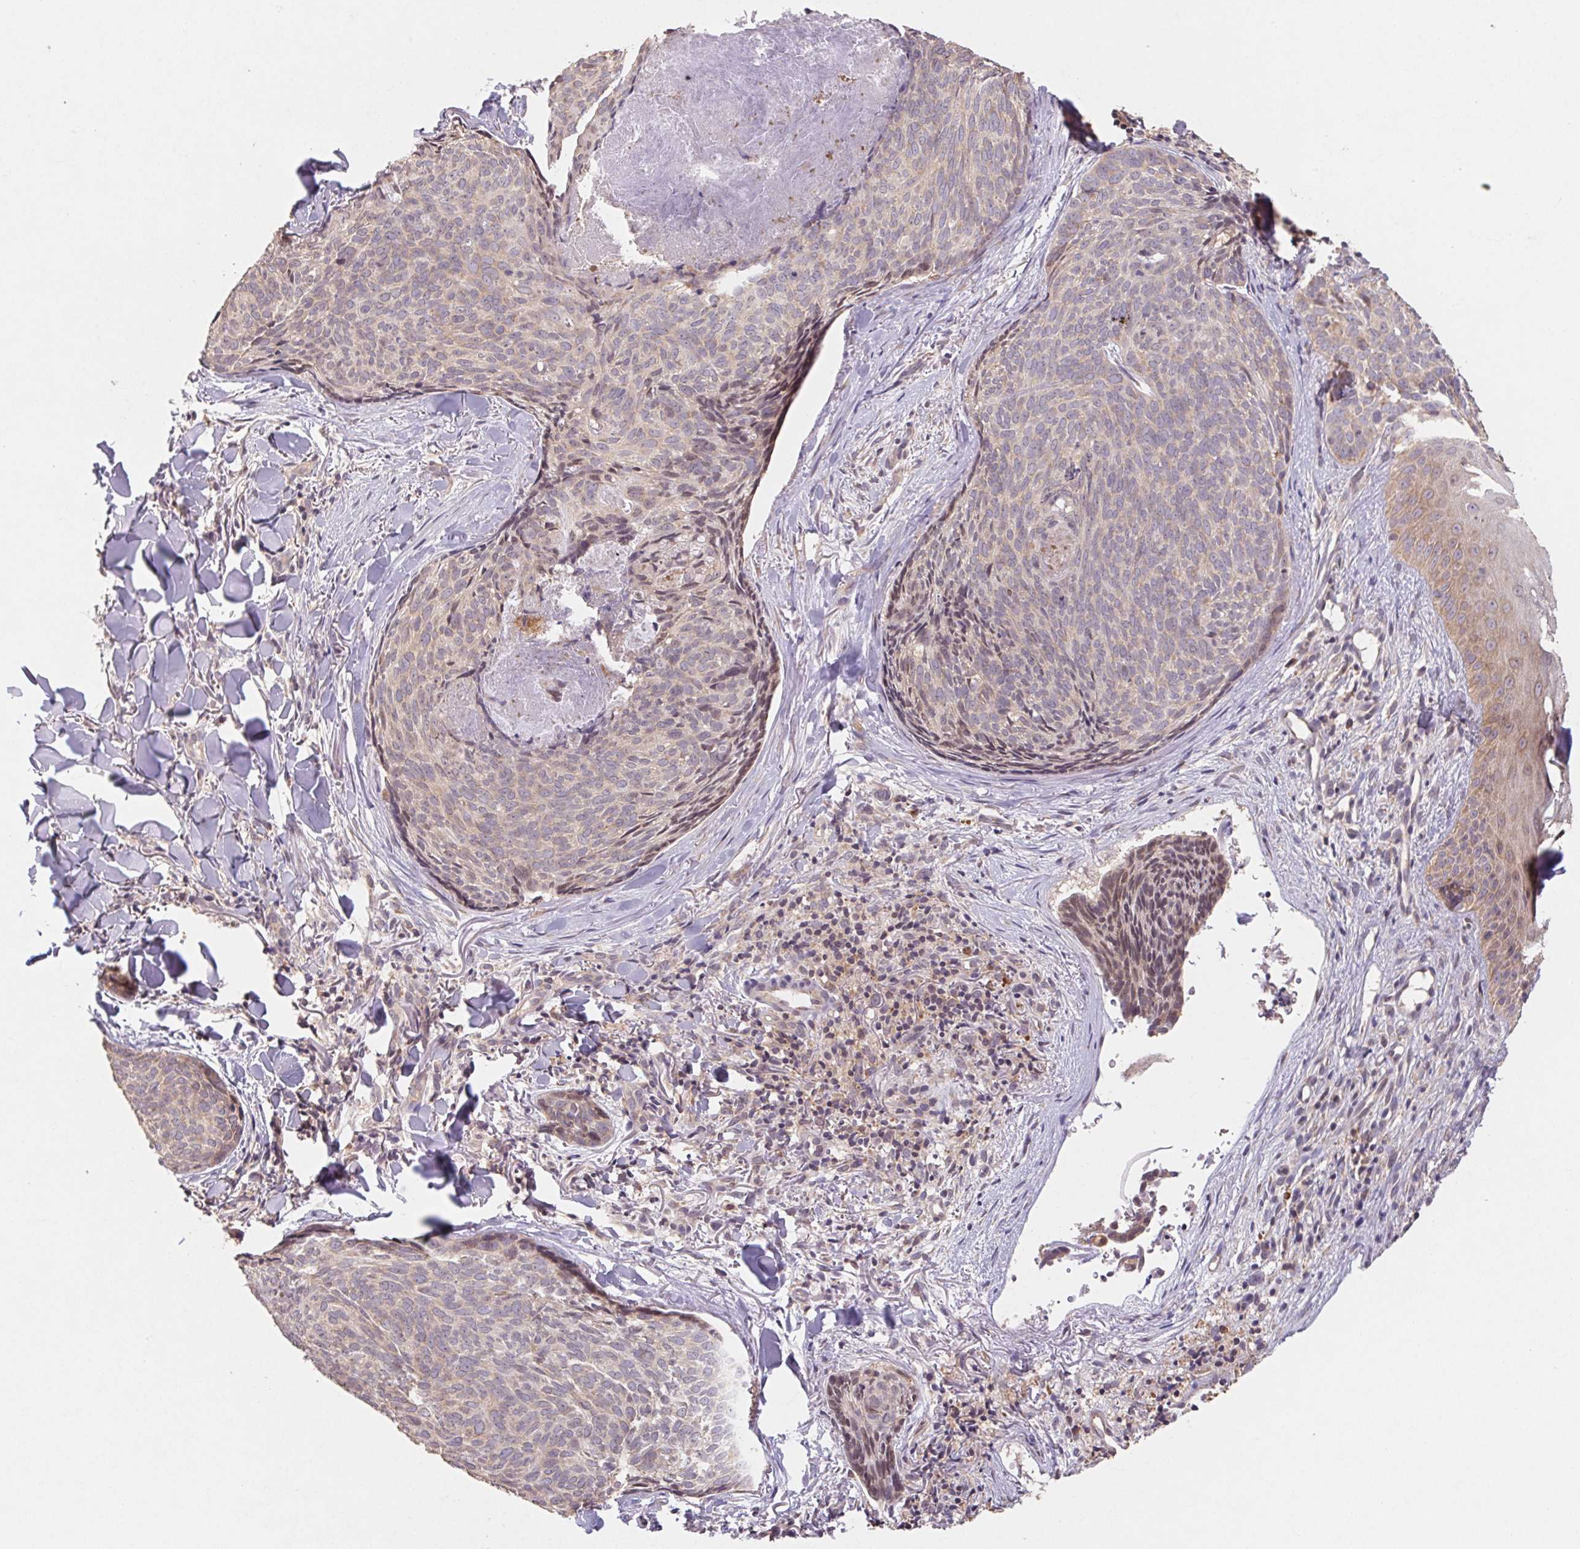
{"staining": {"intensity": "weak", "quantity": "<25%", "location": "cytoplasmic/membranous"}, "tissue": "skin cancer", "cell_type": "Tumor cells", "image_type": "cancer", "snomed": [{"axis": "morphology", "description": "Basal cell carcinoma"}, {"axis": "topography", "description": "Skin"}], "caption": "This is an immunohistochemistry image of human basal cell carcinoma (skin). There is no staining in tumor cells.", "gene": "RPL27A", "patient": {"sex": "female", "age": 82}}